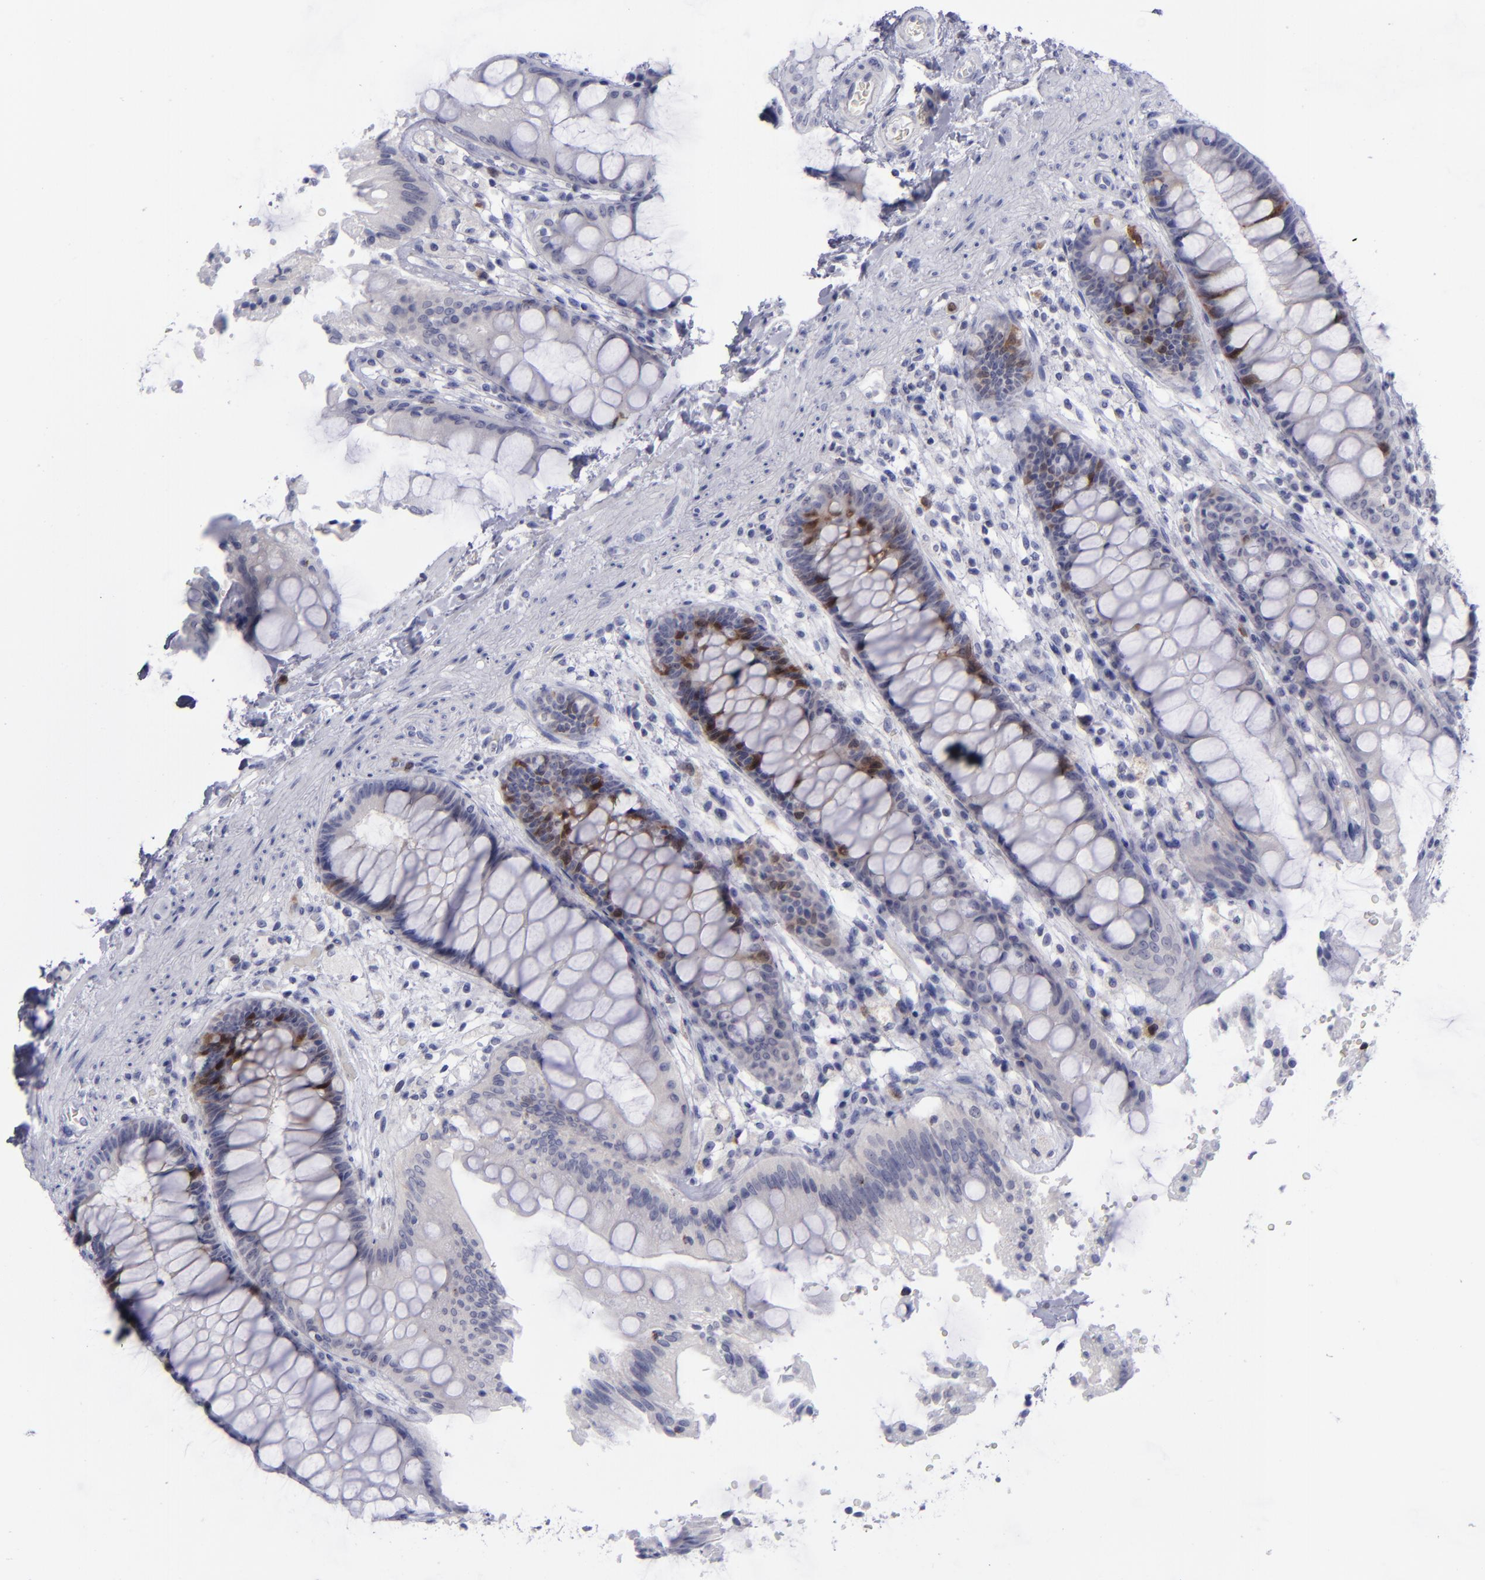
{"staining": {"intensity": "moderate", "quantity": "<25%", "location": "cytoplasmic/membranous,nuclear"}, "tissue": "rectum", "cell_type": "Glandular cells", "image_type": "normal", "snomed": [{"axis": "morphology", "description": "Normal tissue, NOS"}, {"axis": "topography", "description": "Rectum"}], "caption": "Glandular cells demonstrate moderate cytoplasmic/membranous,nuclear expression in about <25% of cells in benign rectum.", "gene": "AURKA", "patient": {"sex": "female", "age": 46}}